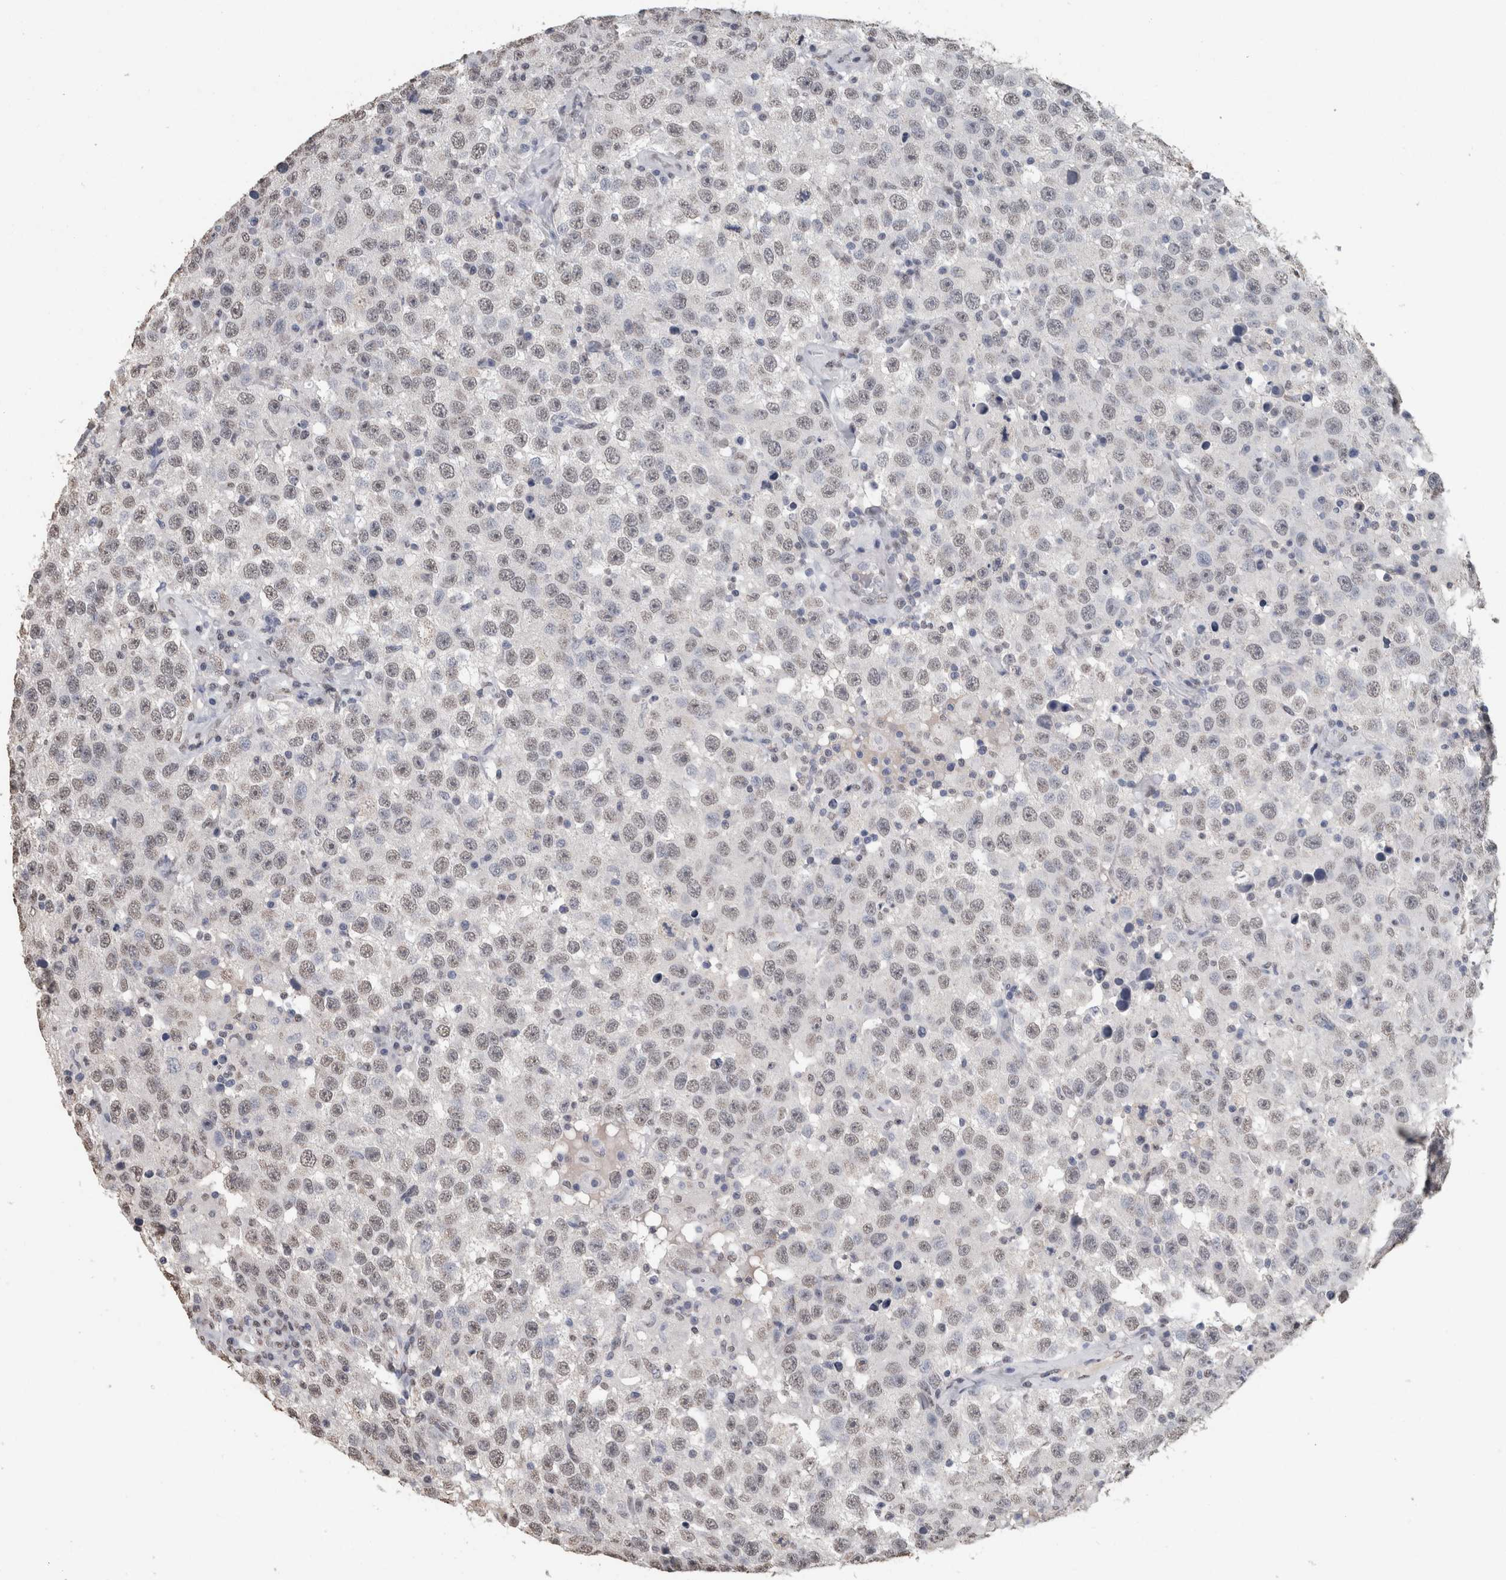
{"staining": {"intensity": "weak", "quantity": "<25%", "location": "nuclear"}, "tissue": "testis cancer", "cell_type": "Tumor cells", "image_type": "cancer", "snomed": [{"axis": "morphology", "description": "Seminoma, NOS"}, {"axis": "topography", "description": "Testis"}], "caption": "Immunohistochemistry (IHC) of human seminoma (testis) exhibits no positivity in tumor cells.", "gene": "LTBP1", "patient": {"sex": "male", "age": 41}}